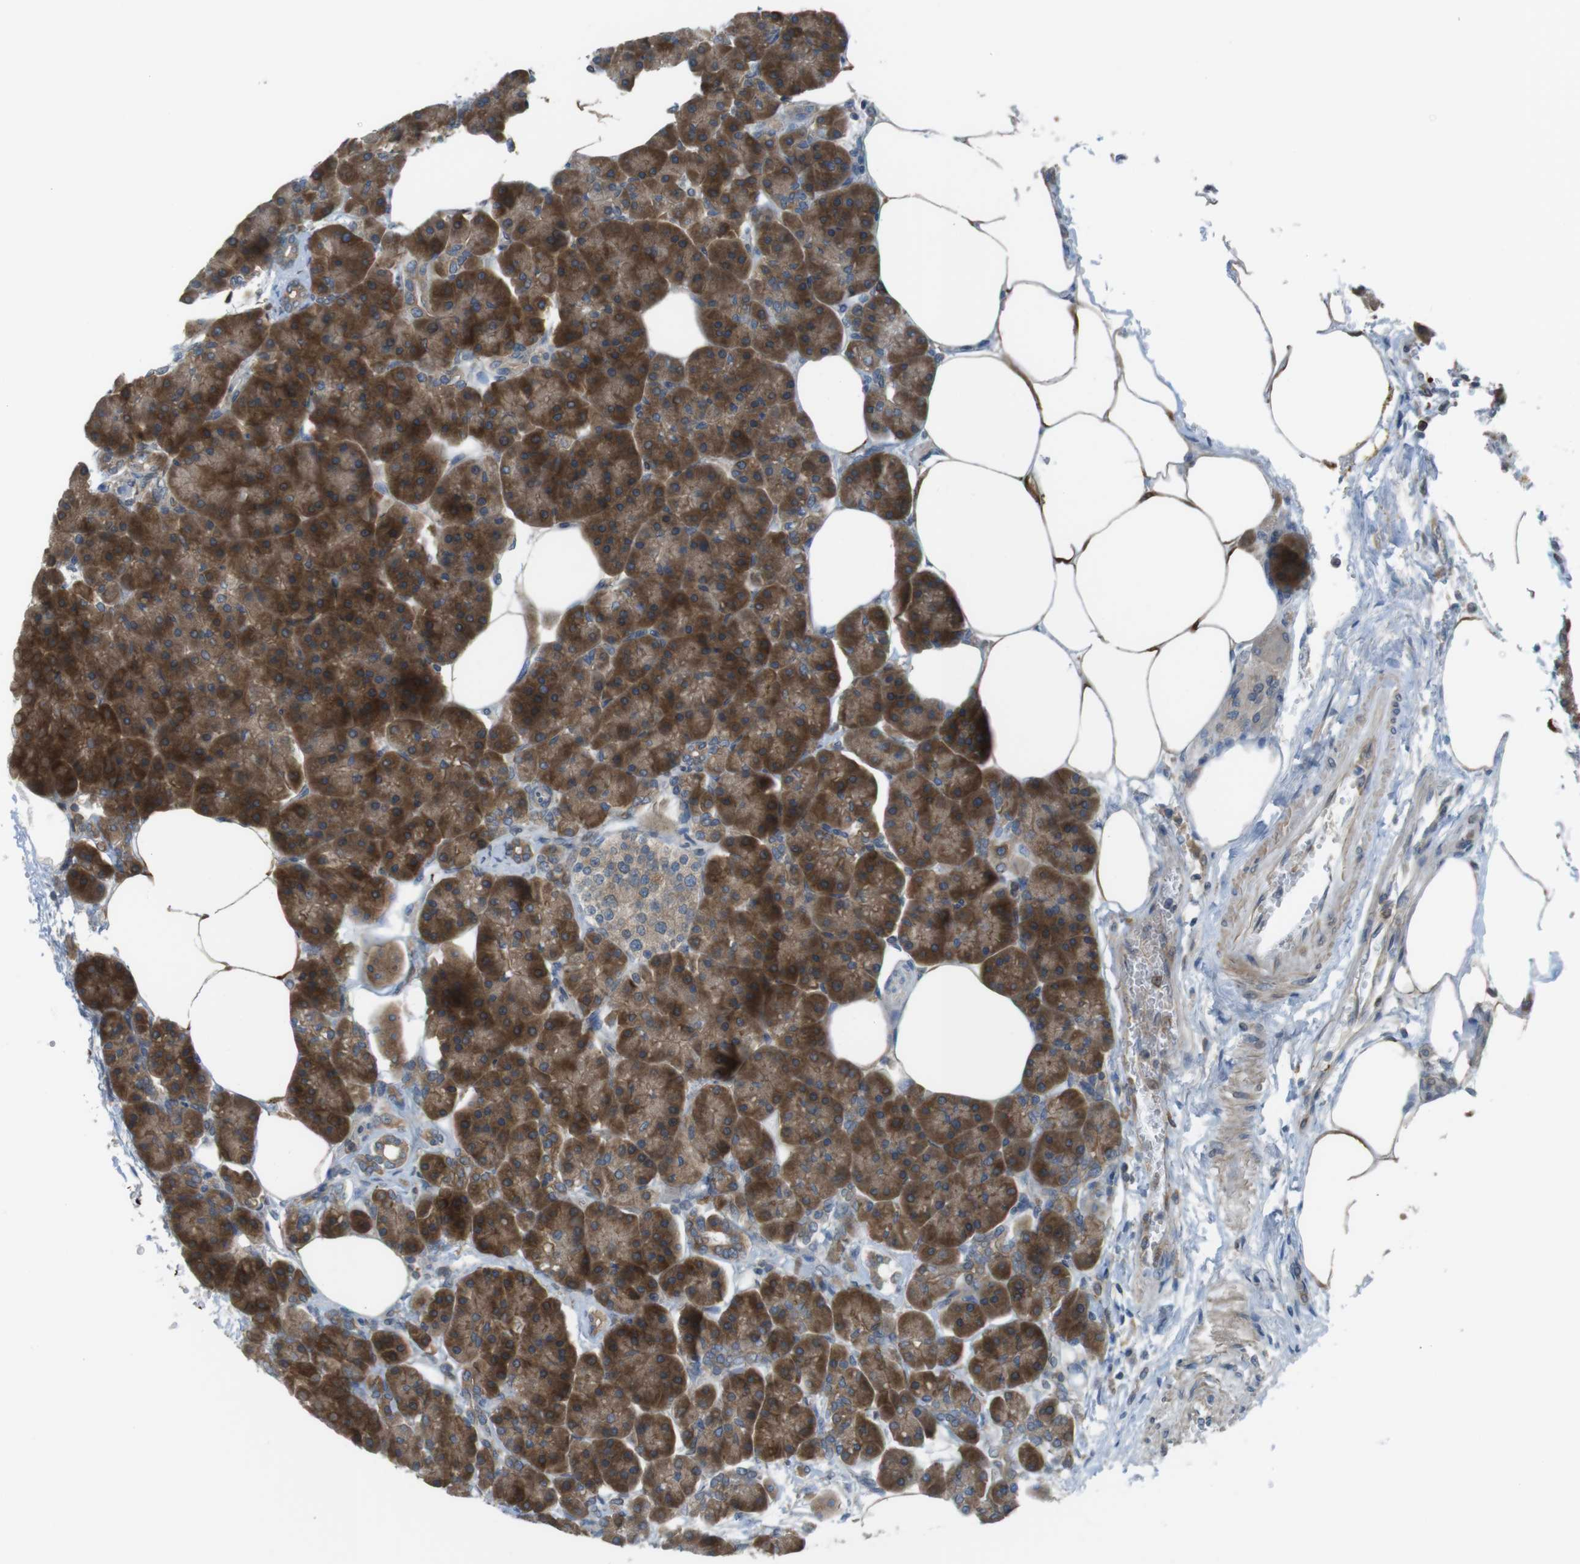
{"staining": {"intensity": "strong", "quantity": ">75%", "location": "cytoplasmic/membranous"}, "tissue": "pancreas", "cell_type": "Exocrine glandular cells", "image_type": "normal", "snomed": [{"axis": "morphology", "description": "Normal tissue, NOS"}, {"axis": "topography", "description": "Pancreas"}], "caption": "DAB (3,3'-diaminobenzidine) immunohistochemical staining of benign pancreas demonstrates strong cytoplasmic/membranous protein staining in about >75% of exocrine glandular cells.", "gene": "MTHFD1L", "patient": {"sex": "female", "age": 70}}